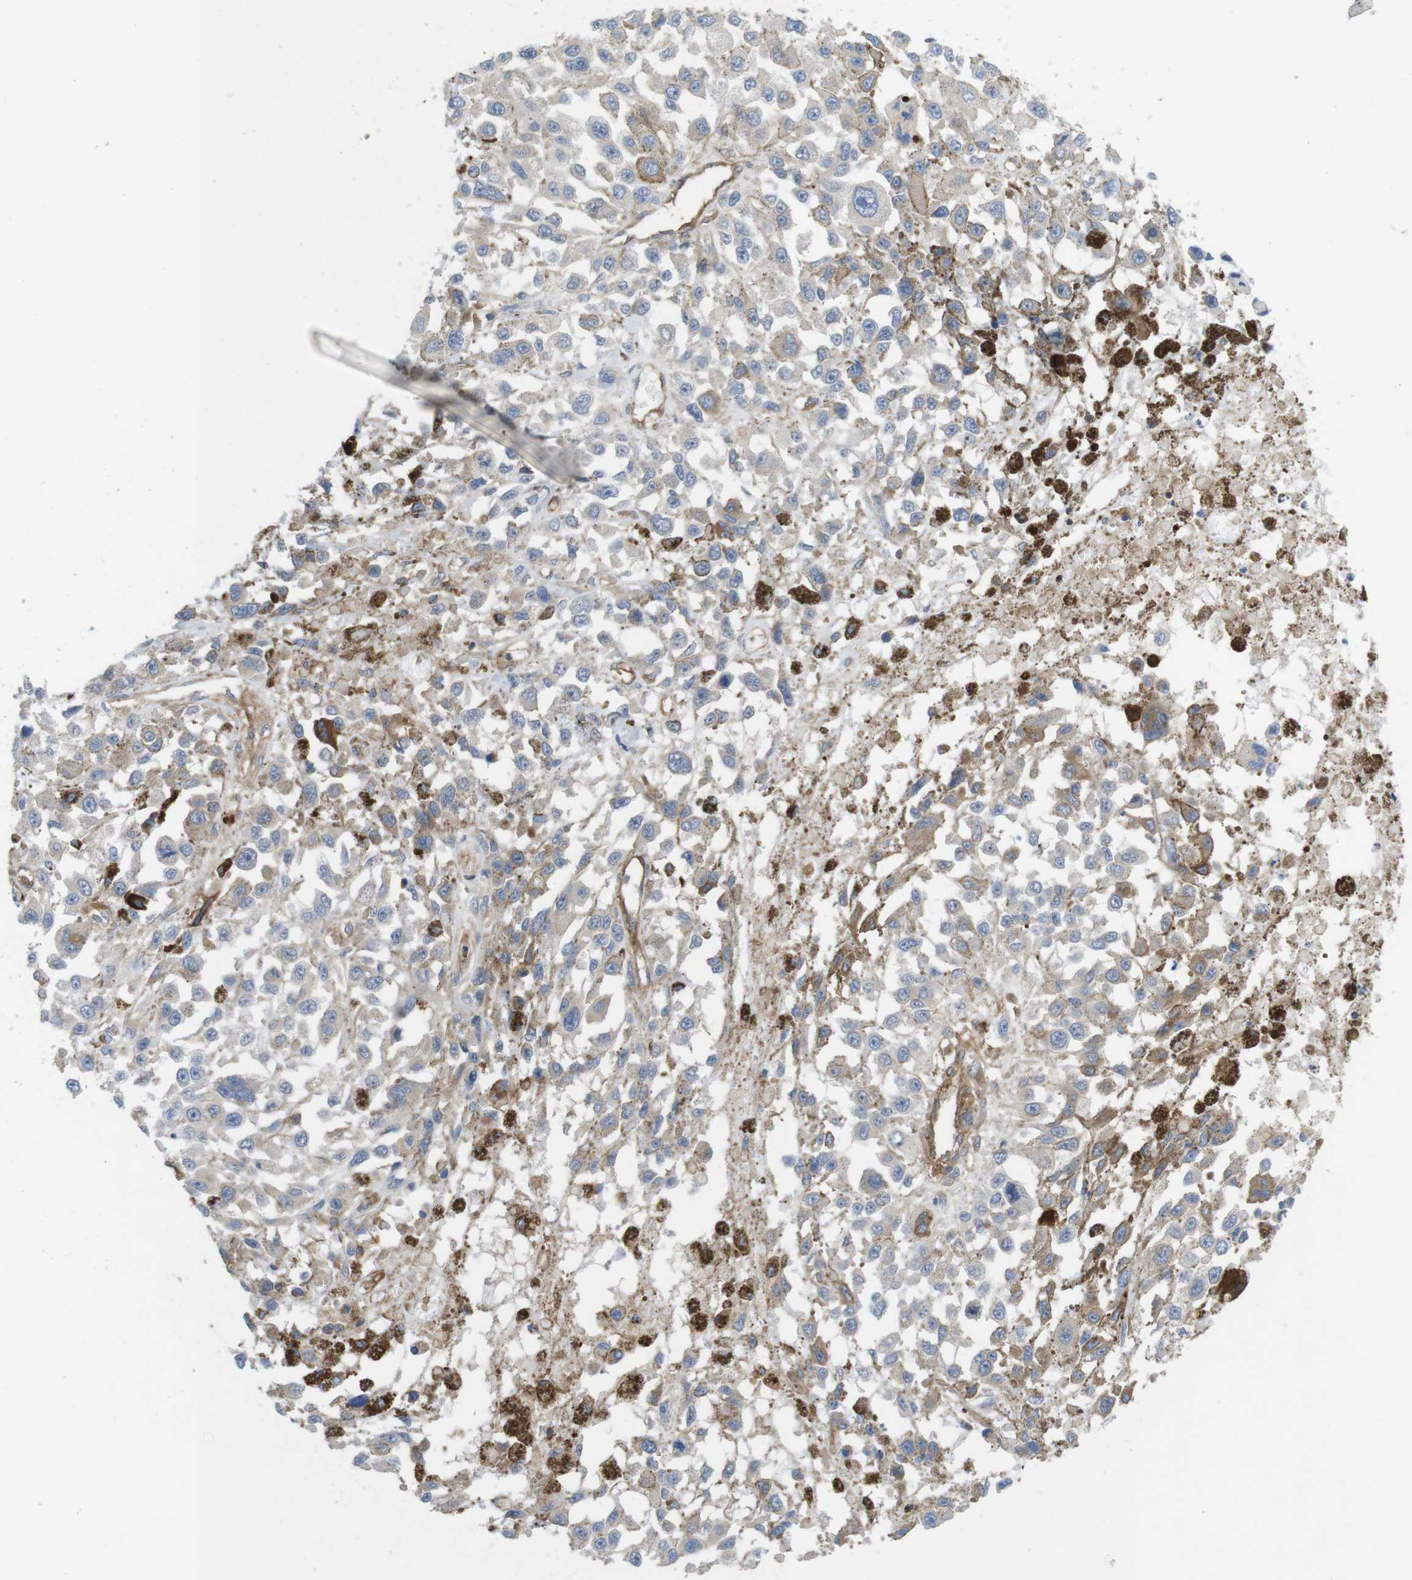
{"staining": {"intensity": "weak", "quantity": "25%-75%", "location": "cytoplasmic/membranous"}, "tissue": "melanoma", "cell_type": "Tumor cells", "image_type": "cancer", "snomed": [{"axis": "morphology", "description": "Malignant melanoma, Metastatic site"}, {"axis": "topography", "description": "Lymph node"}], "caption": "DAB immunohistochemical staining of malignant melanoma (metastatic site) displays weak cytoplasmic/membranous protein staining in approximately 25%-75% of tumor cells. The staining was performed using DAB, with brown indicating positive protein expression. Nuclei are stained blue with hematoxylin.", "gene": "CCR6", "patient": {"sex": "male", "age": 59}}